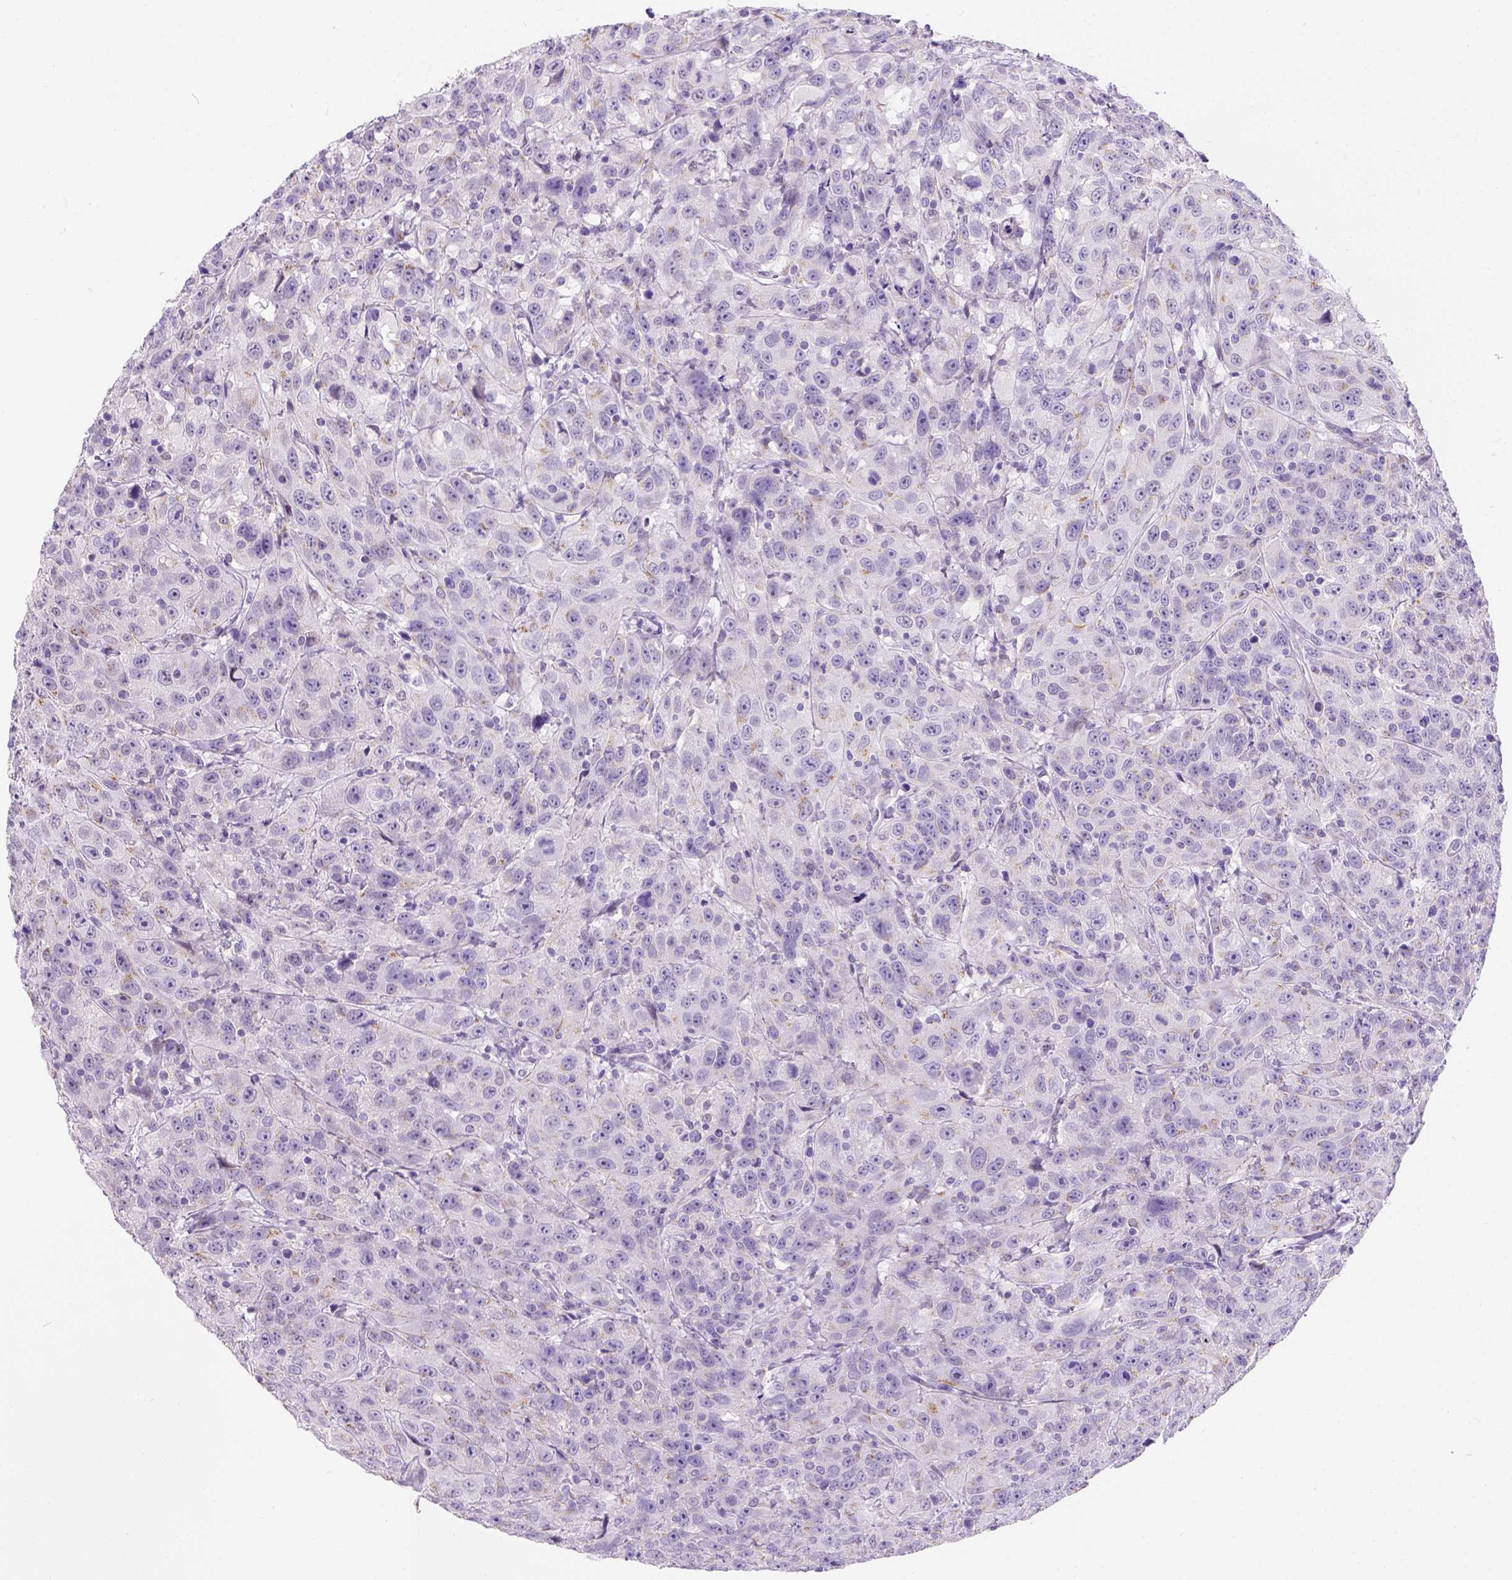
{"staining": {"intensity": "moderate", "quantity": "<25%", "location": "cytoplasmic/membranous"}, "tissue": "urothelial cancer", "cell_type": "Tumor cells", "image_type": "cancer", "snomed": [{"axis": "morphology", "description": "Urothelial carcinoma, NOS"}, {"axis": "morphology", "description": "Urothelial carcinoma, High grade"}, {"axis": "topography", "description": "Urinary bladder"}], "caption": "Immunohistochemistry histopathology image of neoplastic tissue: human urothelial carcinoma (high-grade) stained using immunohistochemistry exhibits low levels of moderate protein expression localized specifically in the cytoplasmic/membranous of tumor cells, appearing as a cytoplasmic/membranous brown color.", "gene": "PHF7", "patient": {"sex": "female", "age": 73}}